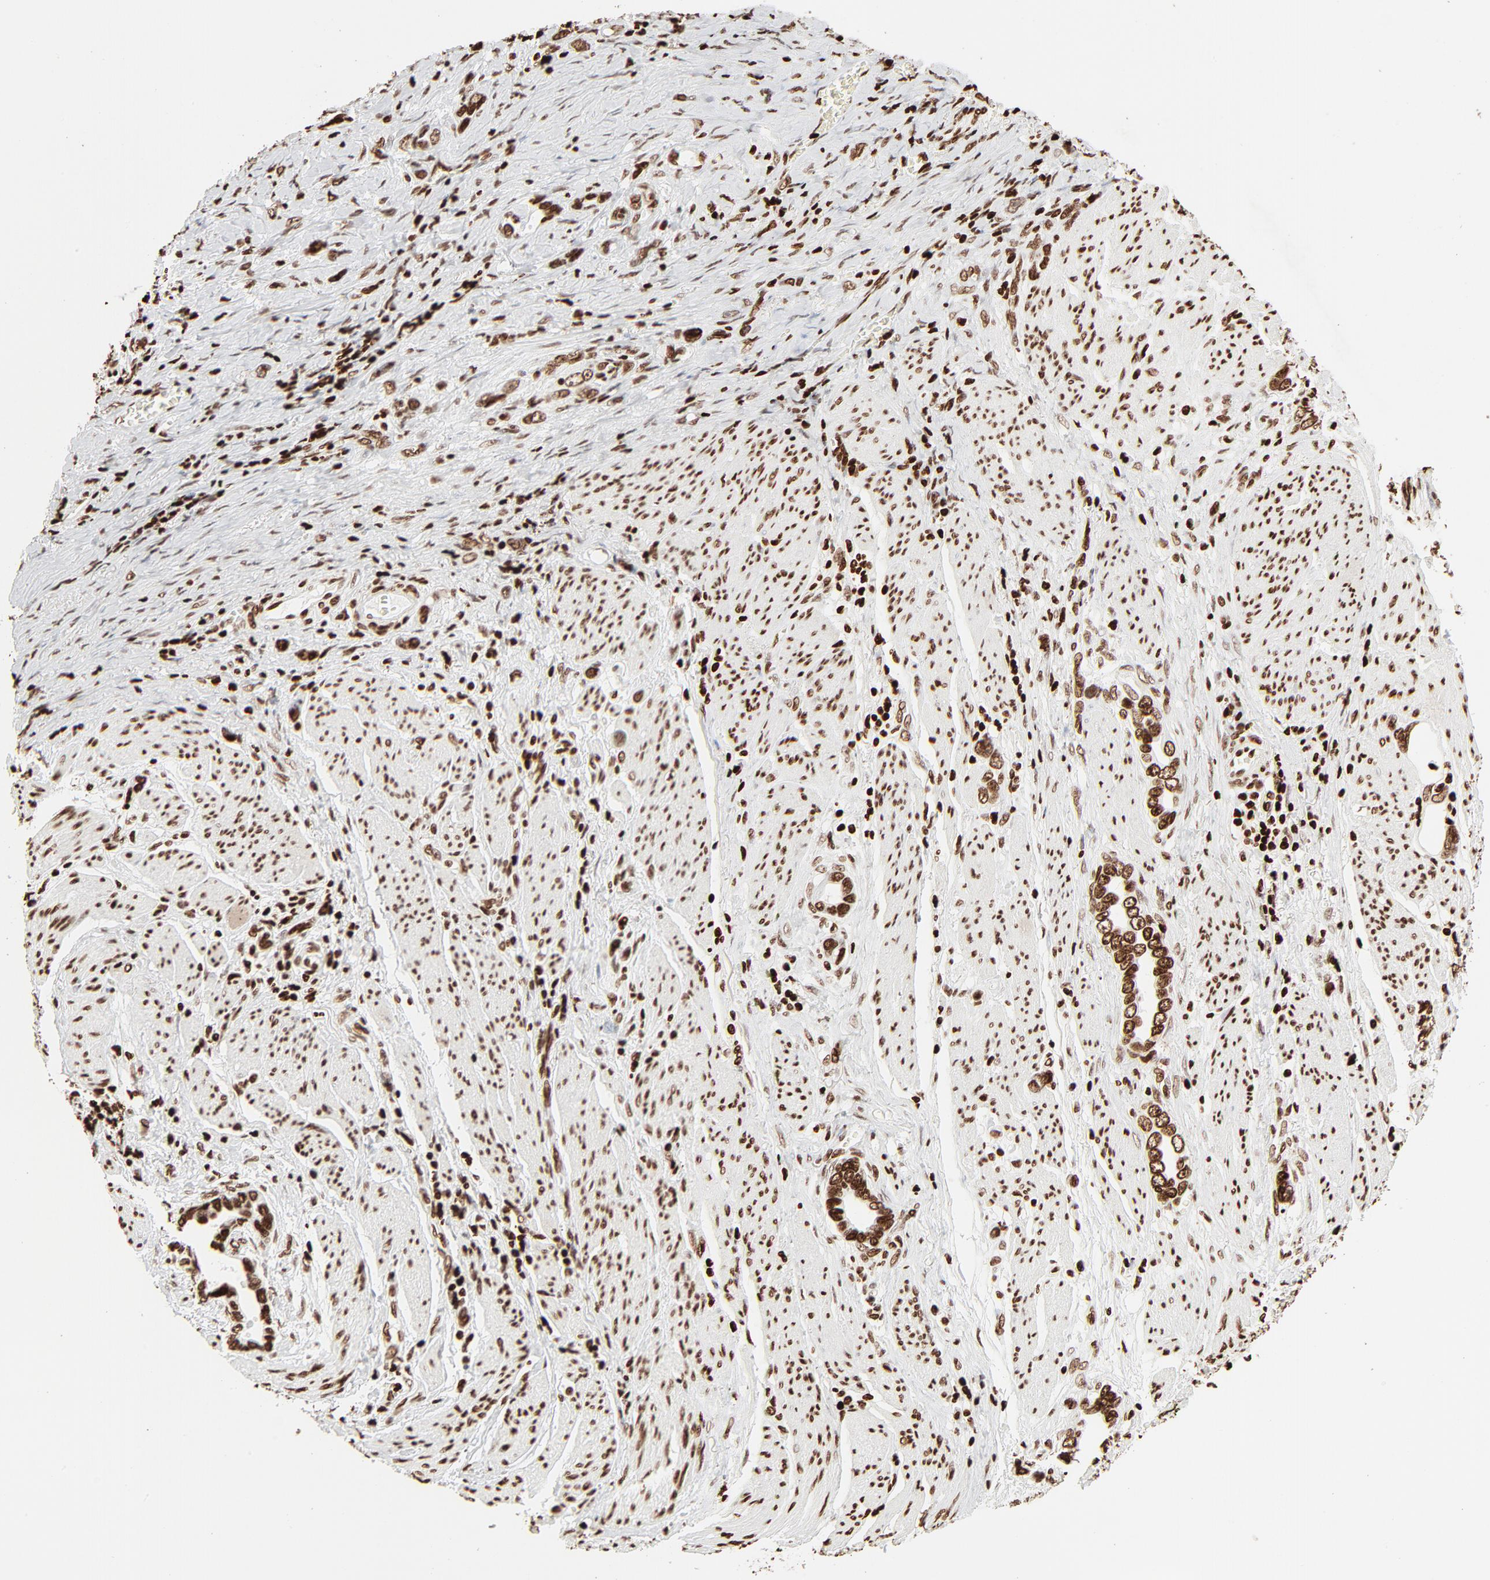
{"staining": {"intensity": "strong", "quantity": ">75%", "location": "cytoplasmic/membranous,nuclear"}, "tissue": "stomach cancer", "cell_type": "Tumor cells", "image_type": "cancer", "snomed": [{"axis": "morphology", "description": "Adenocarcinoma, NOS"}, {"axis": "topography", "description": "Stomach"}], "caption": "Tumor cells show high levels of strong cytoplasmic/membranous and nuclear staining in about >75% of cells in stomach adenocarcinoma.", "gene": "HMGB2", "patient": {"sex": "male", "age": 78}}